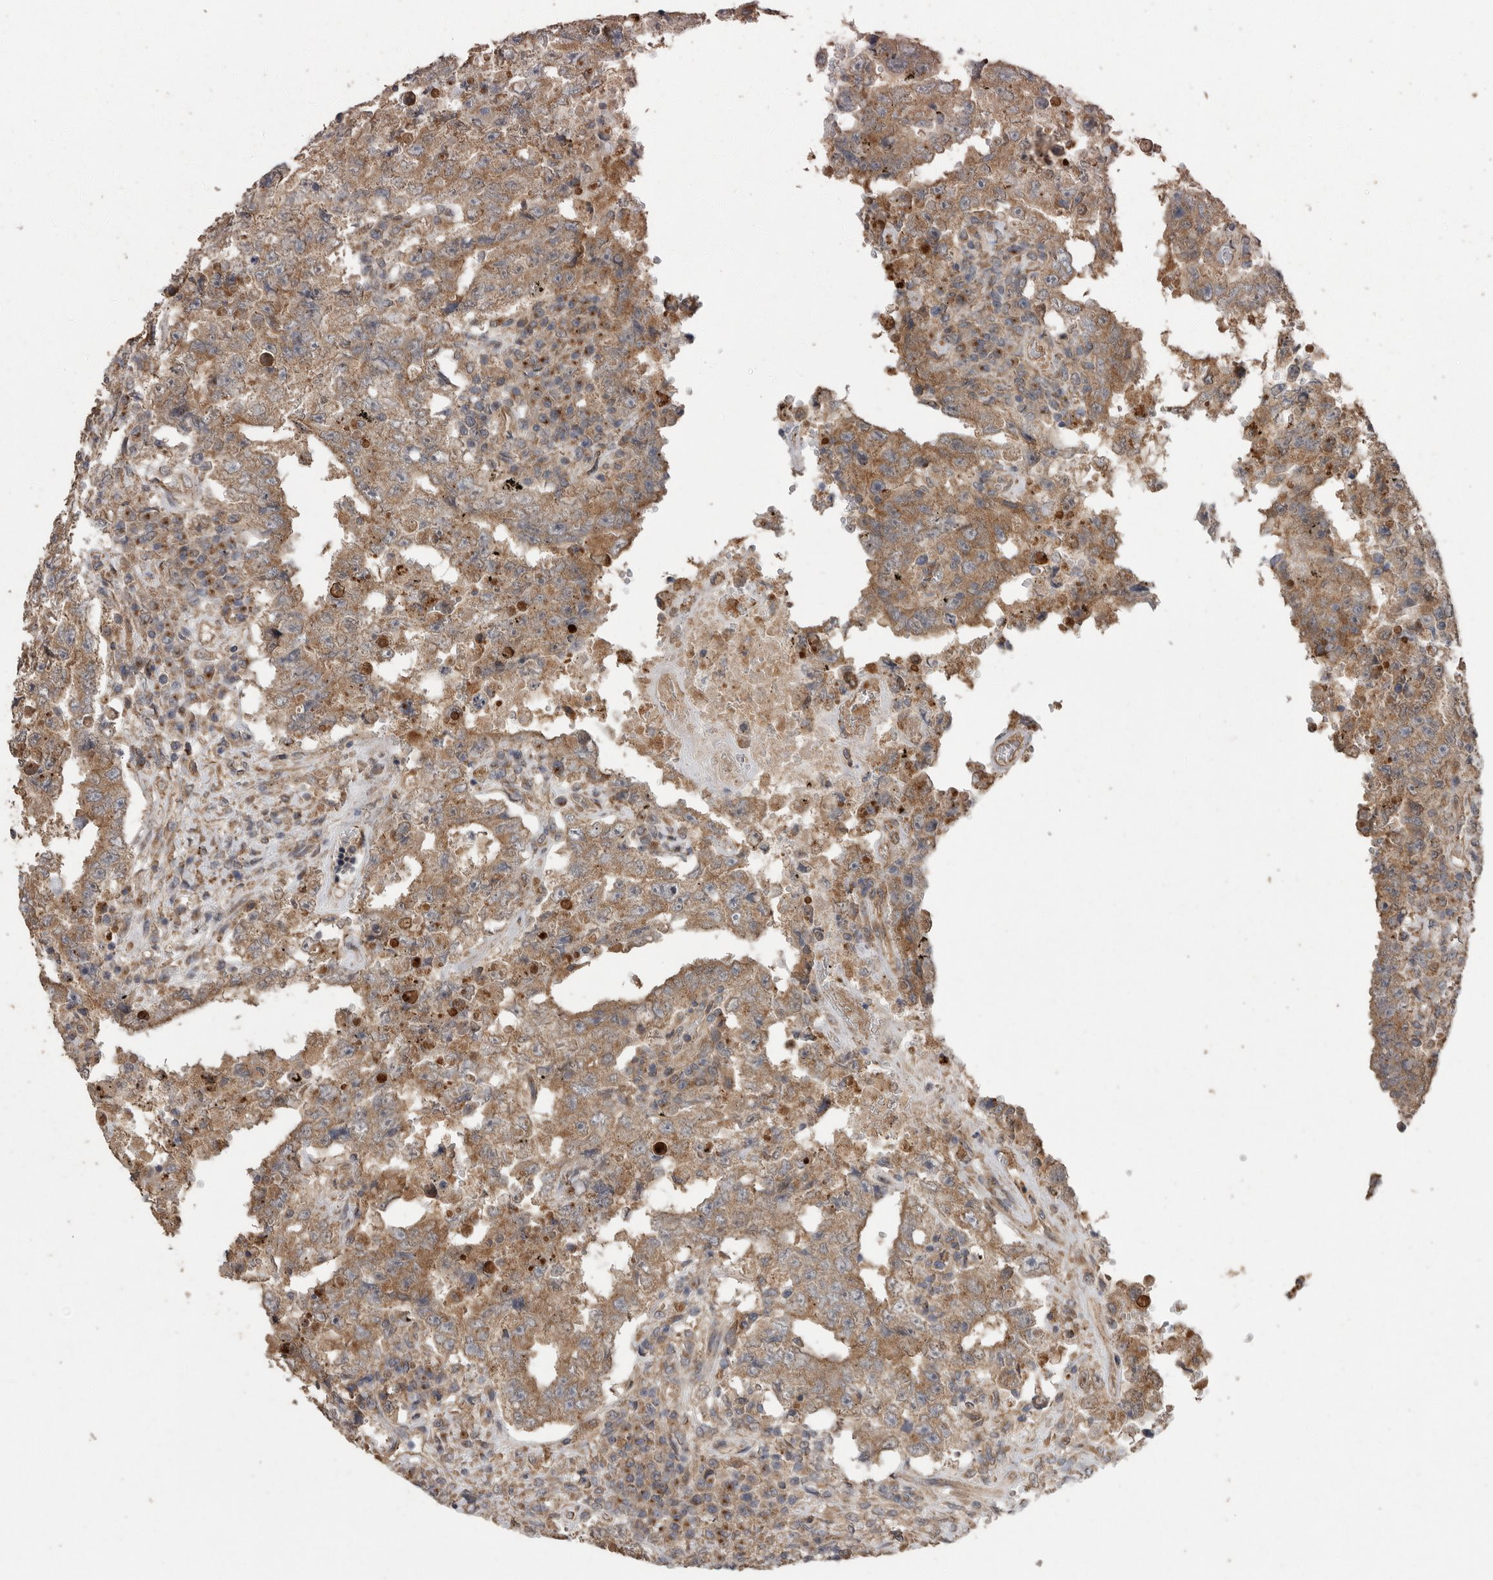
{"staining": {"intensity": "moderate", "quantity": ">75%", "location": "cytoplasmic/membranous"}, "tissue": "testis cancer", "cell_type": "Tumor cells", "image_type": "cancer", "snomed": [{"axis": "morphology", "description": "Carcinoma, Embryonal, NOS"}, {"axis": "topography", "description": "Testis"}], "caption": "About >75% of tumor cells in human testis embryonal carcinoma demonstrate moderate cytoplasmic/membranous protein expression as visualized by brown immunohistochemical staining.", "gene": "PODXL2", "patient": {"sex": "male", "age": 26}}